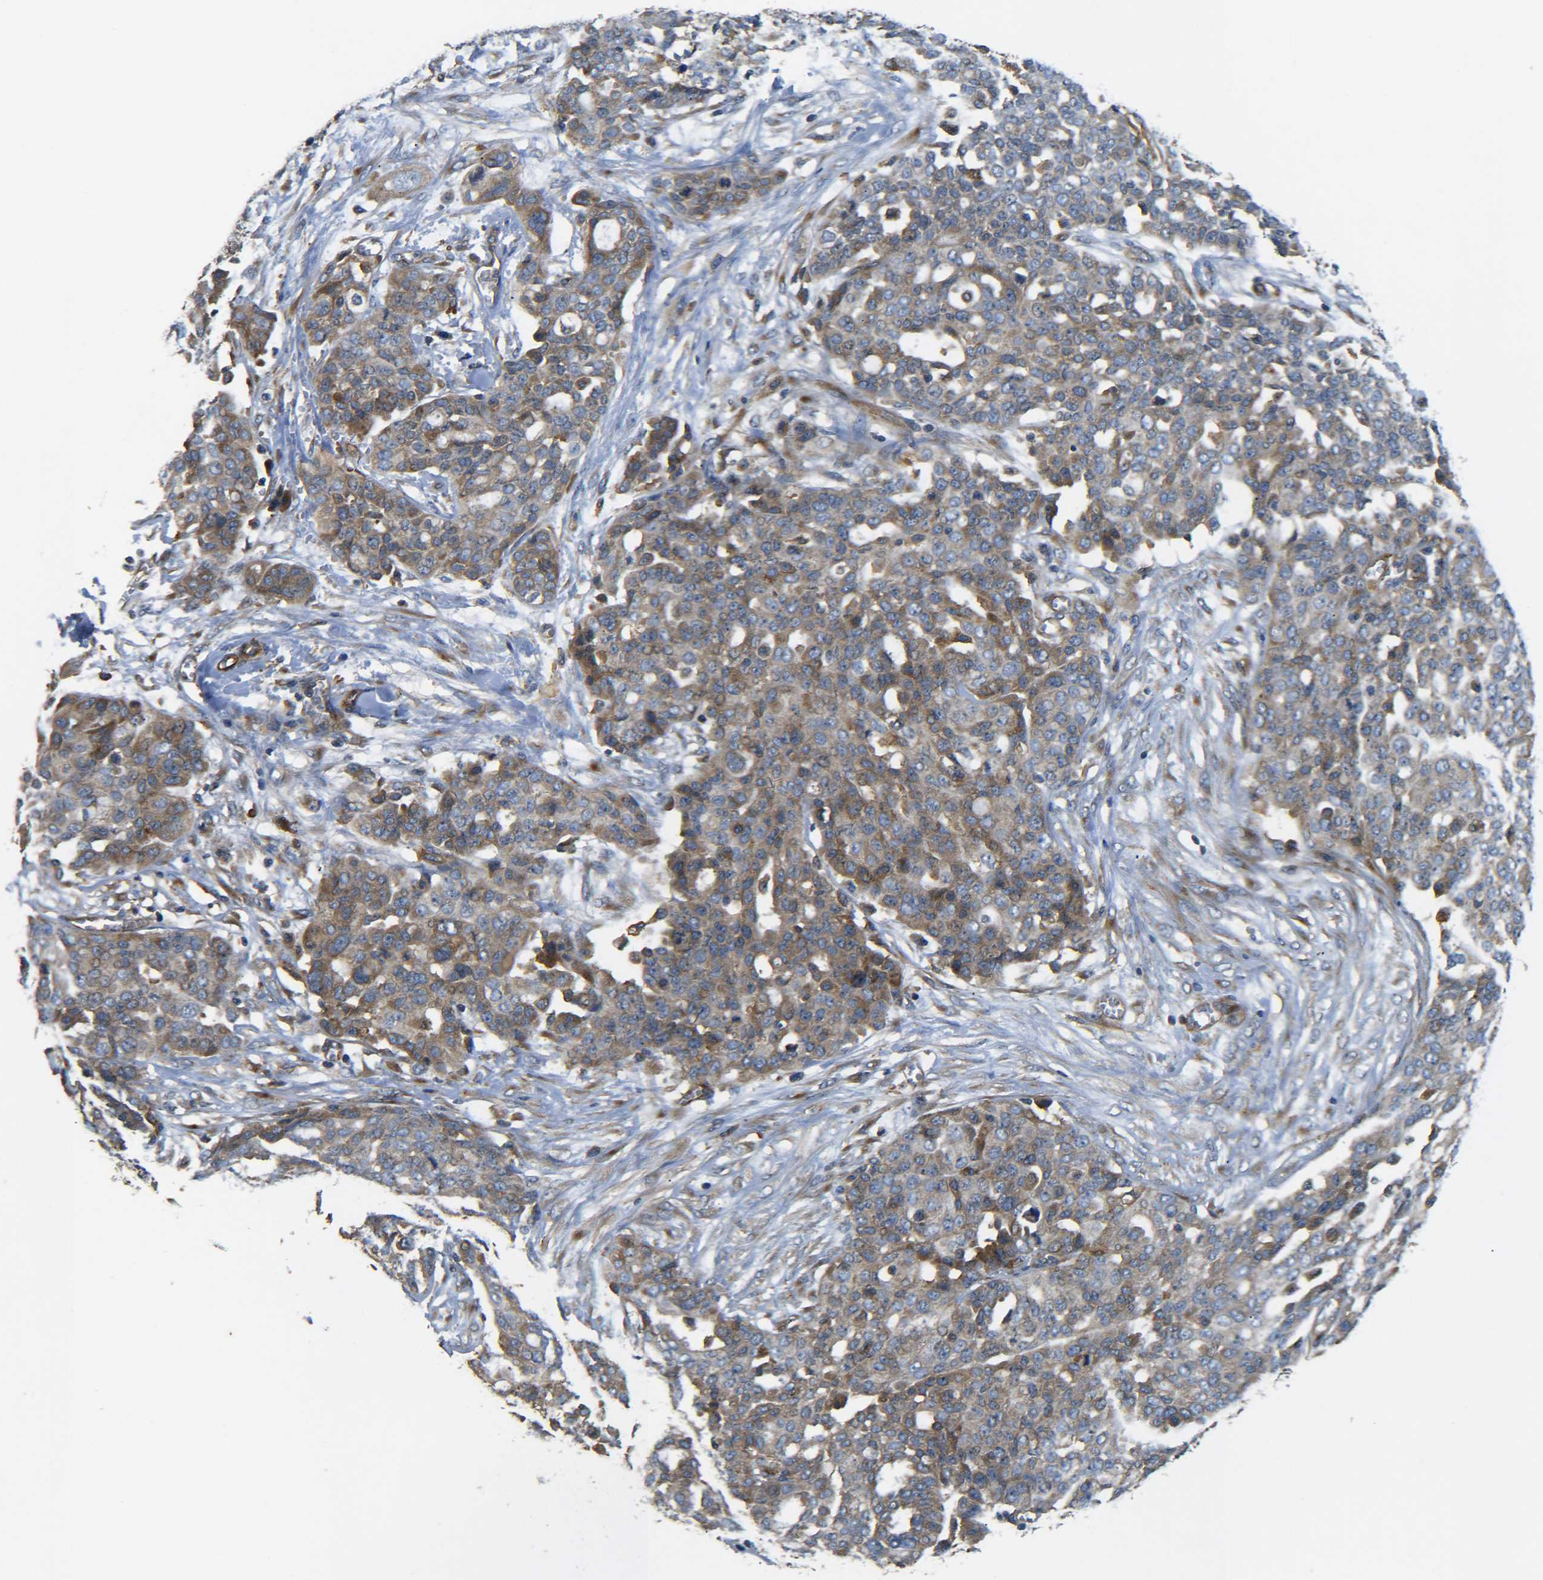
{"staining": {"intensity": "weak", "quantity": ">75%", "location": "cytoplasmic/membranous"}, "tissue": "ovarian cancer", "cell_type": "Tumor cells", "image_type": "cancer", "snomed": [{"axis": "morphology", "description": "Cystadenocarcinoma, serous, NOS"}, {"axis": "topography", "description": "Soft tissue"}, {"axis": "topography", "description": "Ovary"}], "caption": "Human ovarian cancer stained with a protein marker reveals weak staining in tumor cells.", "gene": "LRCH3", "patient": {"sex": "female", "age": 57}}